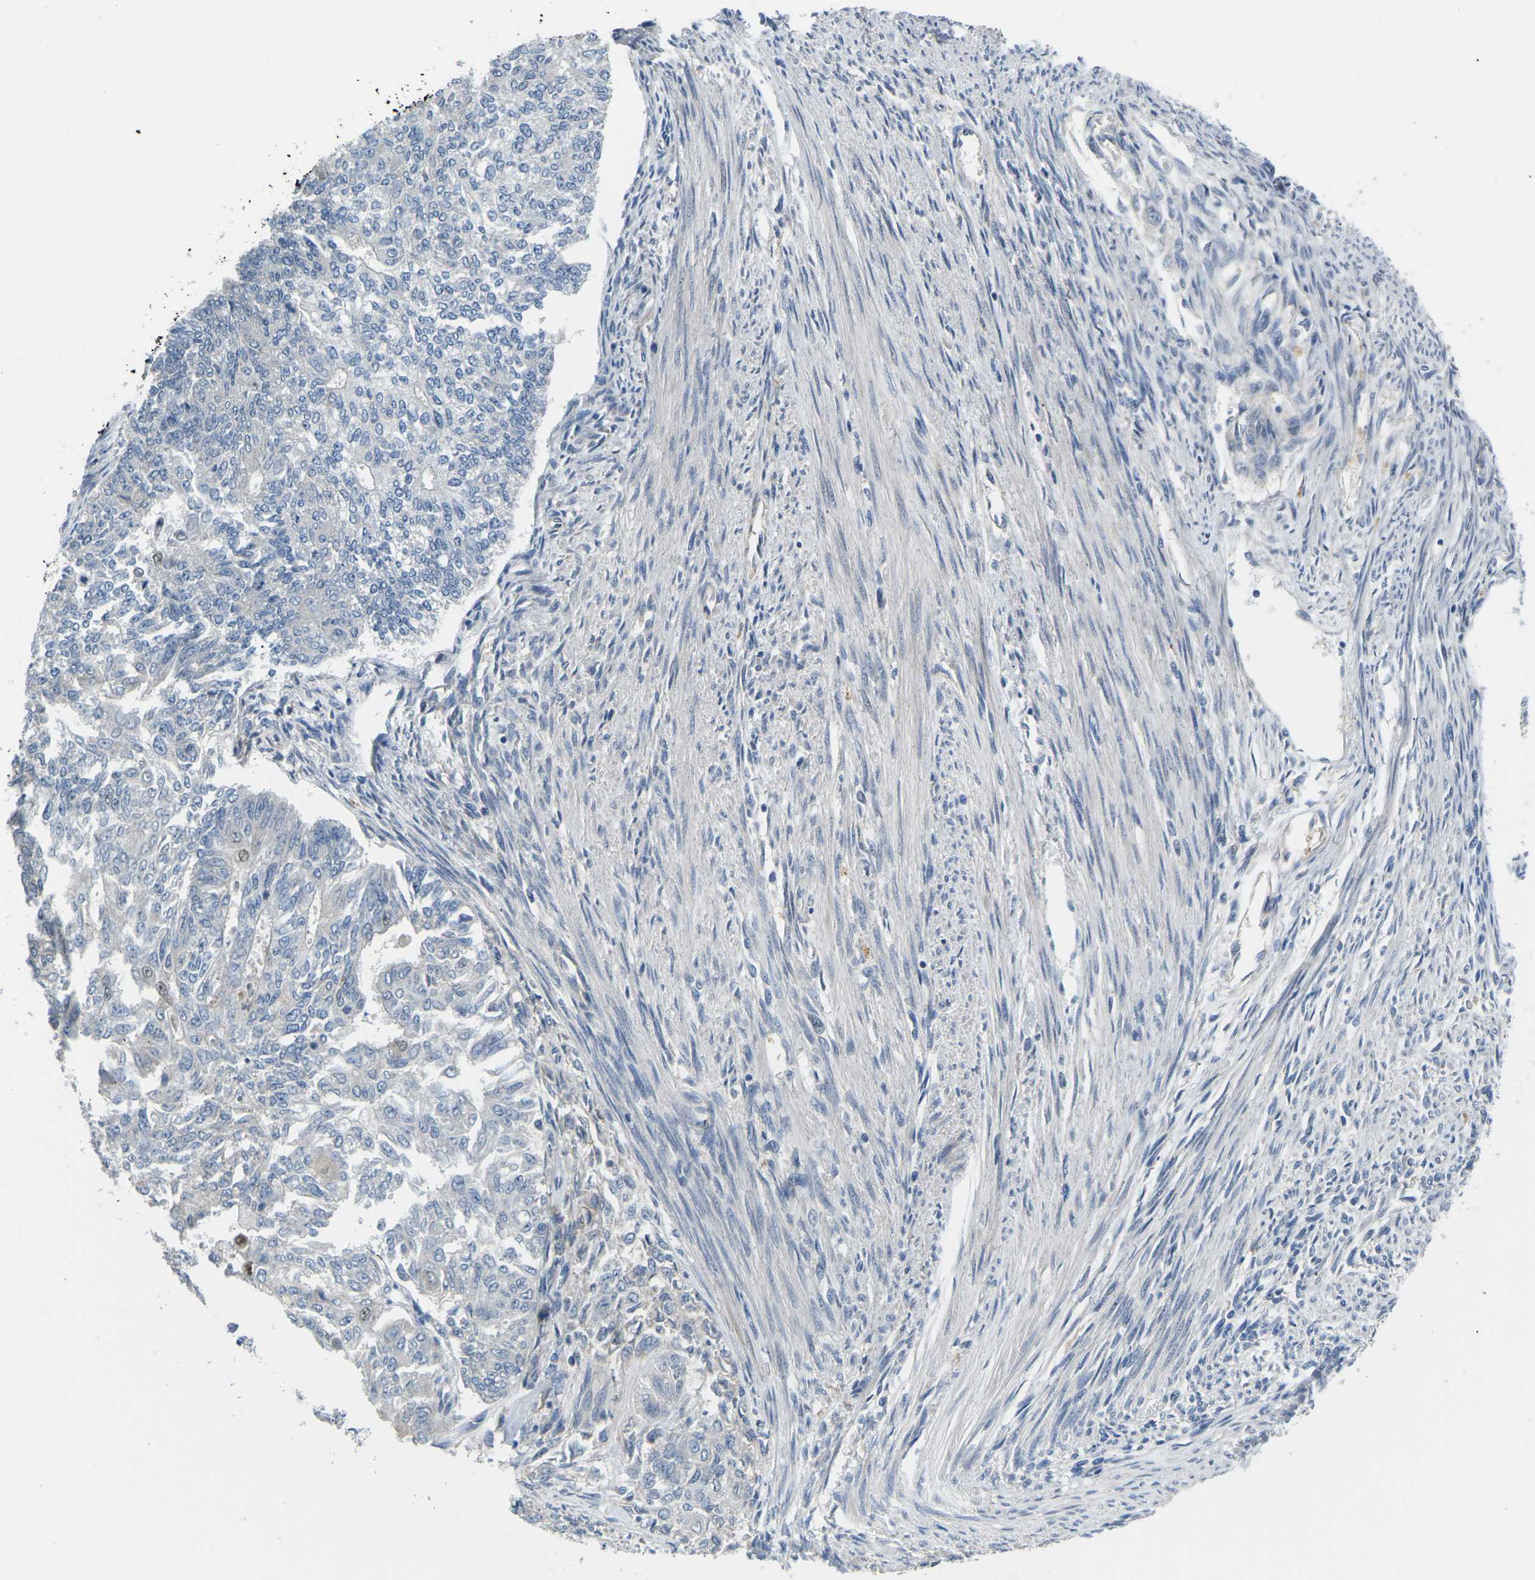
{"staining": {"intensity": "negative", "quantity": "none", "location": "none"}, "tissue": "endometrial cancer", "cell_type": "Tumor cells", "image_type": "cancer", "snomed": [{"axis": "morphology", "description": "Adenocarcinoma, NOS"}, {"axis": "topography", "description": "Endometrium"}], "caption": "Immunohistochemical staining of endometrial adenocarcinoma shows no significant positivity in tumor cells. (DAB immunohistochemistry (IHC), high magnification).", "gene": "ERBB4", "patient": {"sex": "female", "age": 32}}